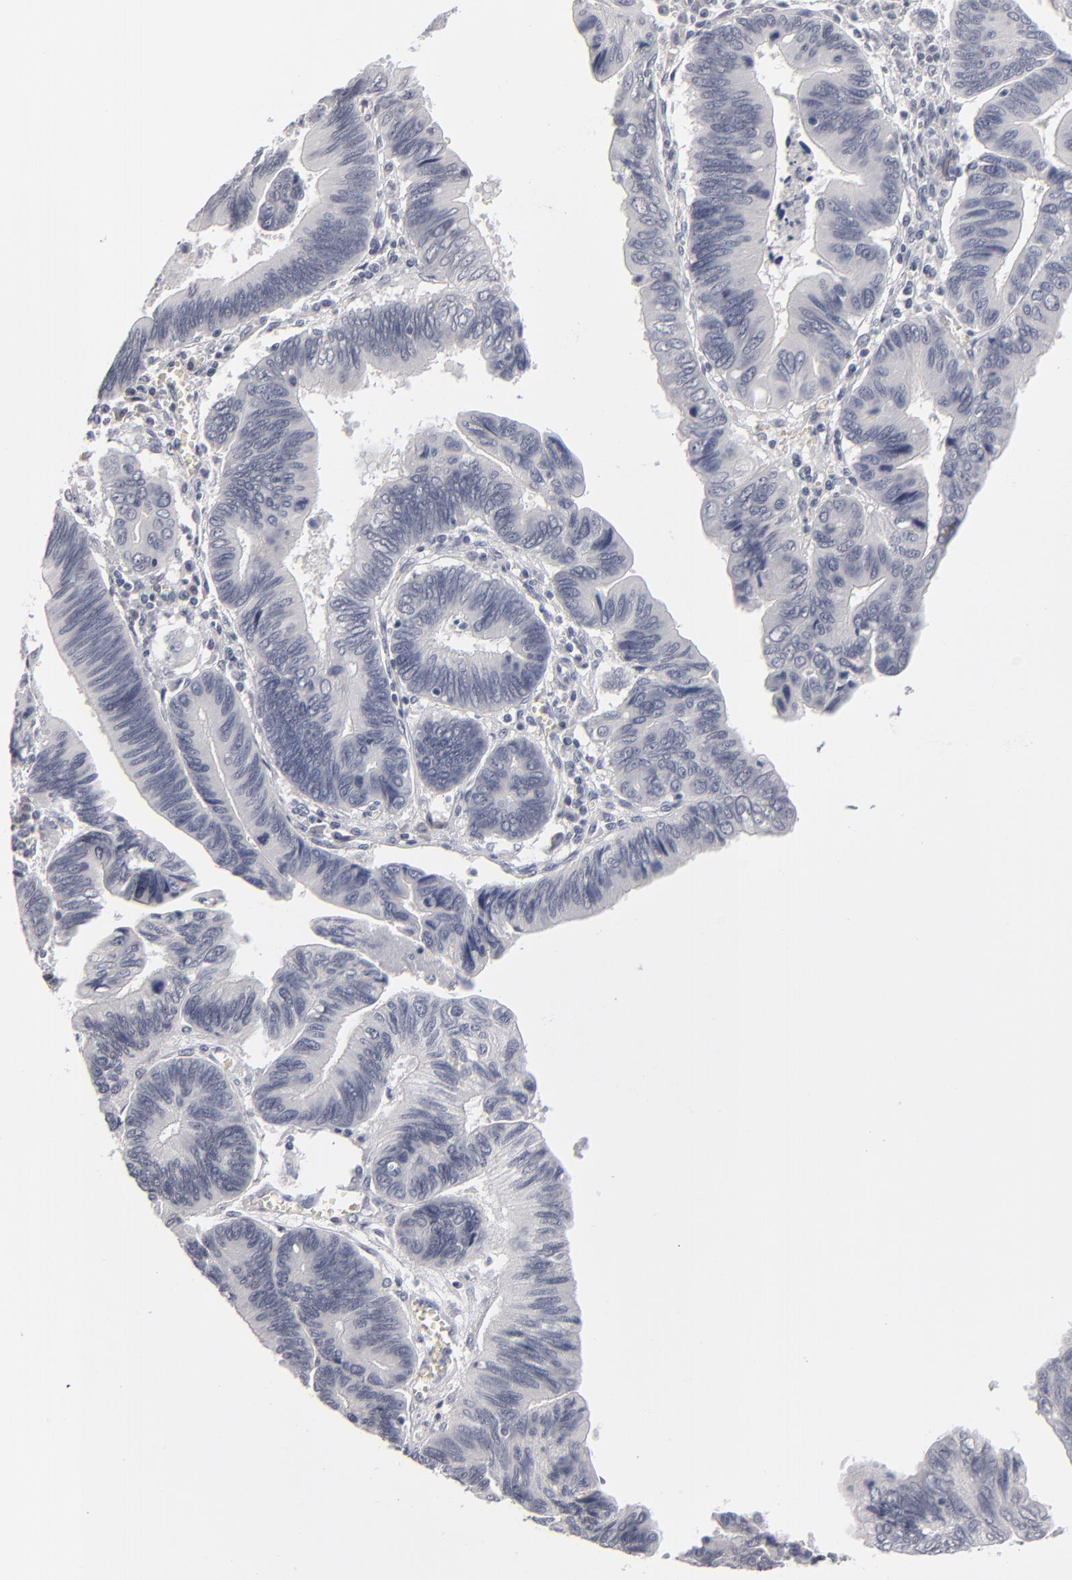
{"staining": {"intensity": "negative", "quantity": "none", "location": "none"}, "tissue": "pancreatic cancer", "cell_type": "Tumor cells", "image_type": "cancer", "snomed": [{"axis": "morphology", "description": "Adenocarcinoma, NOS"}, {"axis": "topography", "description": "Pancreas"}], "caption": "High magnification brightfield microscopy of adenocarcinoma (pancreatic) stained with DAB (3,3'-diaminobenzidine) (brown) and counterstained with hematoxylin (blue): tumor cells show no significant expression.", "gene": "KIAA1210", "patient": {"sex": "female", "age": 70}}